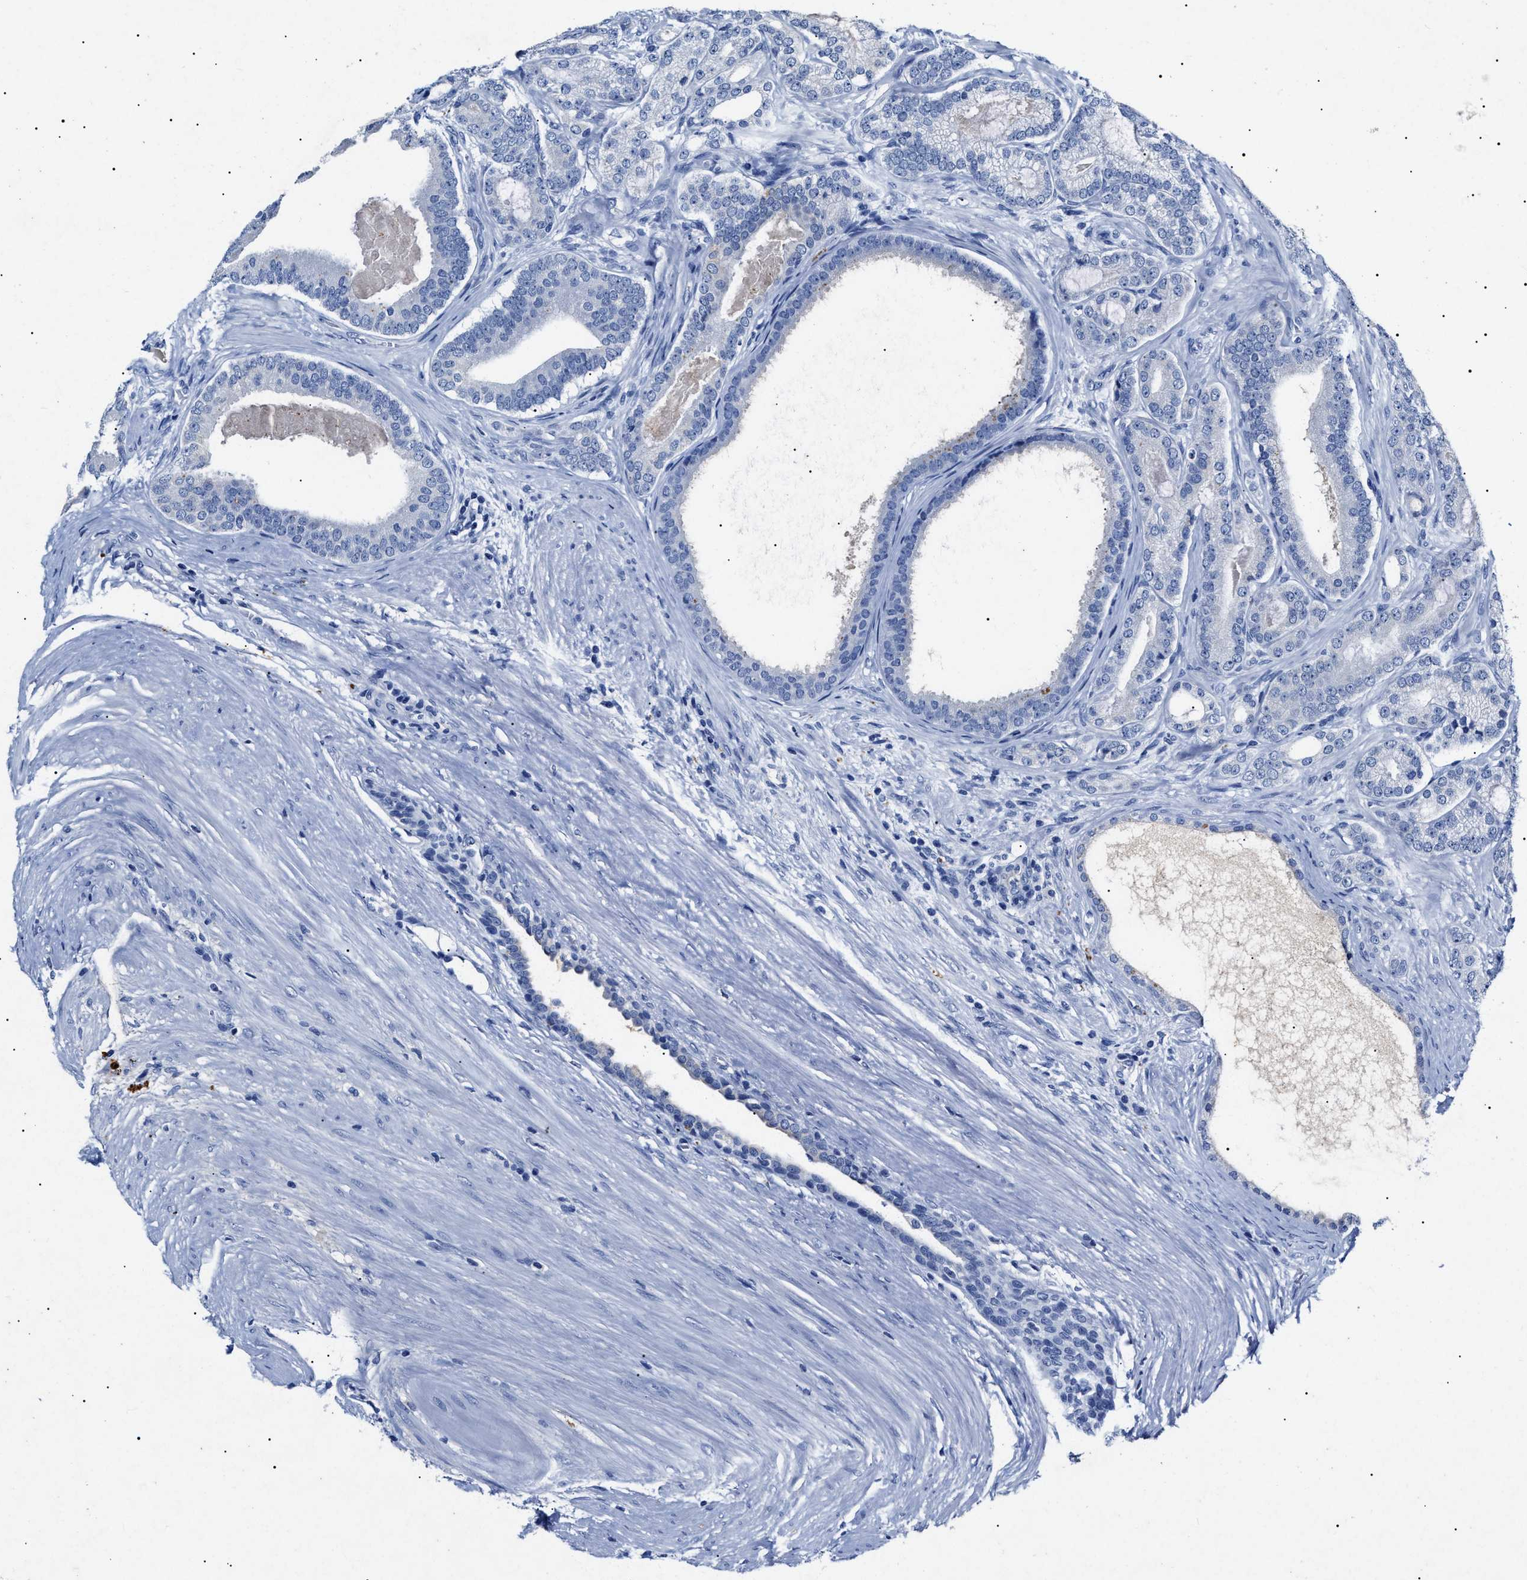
{"staining": {"intensity": "negative", "quantity": "none", "location": "none"}, "tissue": "prostate cancer", "cell_type": "Tumor cells", "image_type": "cancer", "snomed": [{"axis": "morphology", "description": "Adenocarcinoma, High grade"}, {"axis": "topography", "description": "Prostate"}], "caption": "This photomicrograph is of prostate cancer stained with immunohistochemistry to label a protein in brown with the nuclei are counter-stained blue. There is no staining in tumor cells.", "gene": "LRRC8E", "patient": {"sex": "male", "age": 60}}